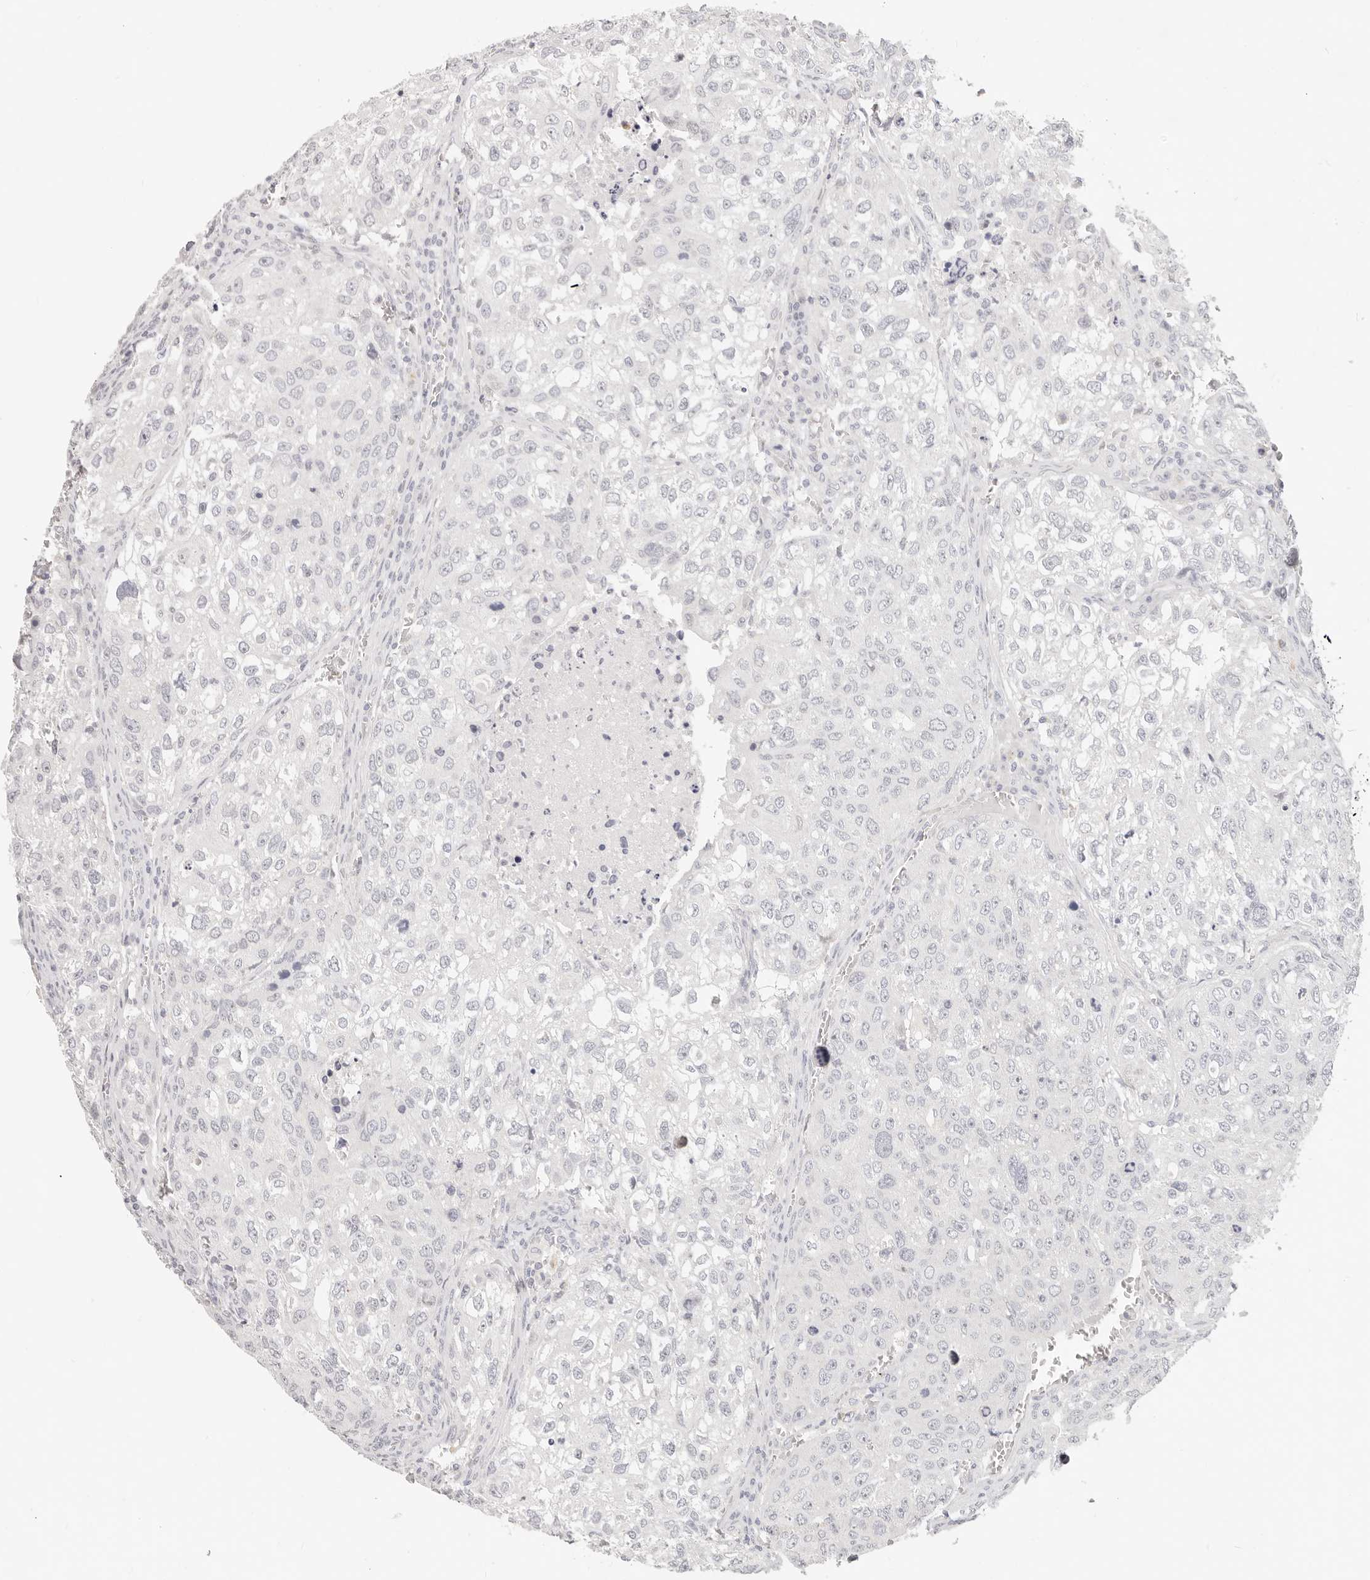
{"staining": {"intensity": "negative", "quantity": "none", "location": "none"}, "tissue": "urothelial cancer", "cell_type": "Tumor cells", "image_type": "cancer", "snomed": [{"axis": "morphology", "description": "Urothelial carcinoma, High grade"}, {"axis": "topography", "description": "Lymph node"}, {"axis": "topography", "description": "Urinary bladder"}], "caption": "IHC of urothelial cancer reveals no positivity in tumor cells.", "gene": "ASCL1", "patient": {"sex": "male", "age": 51}}